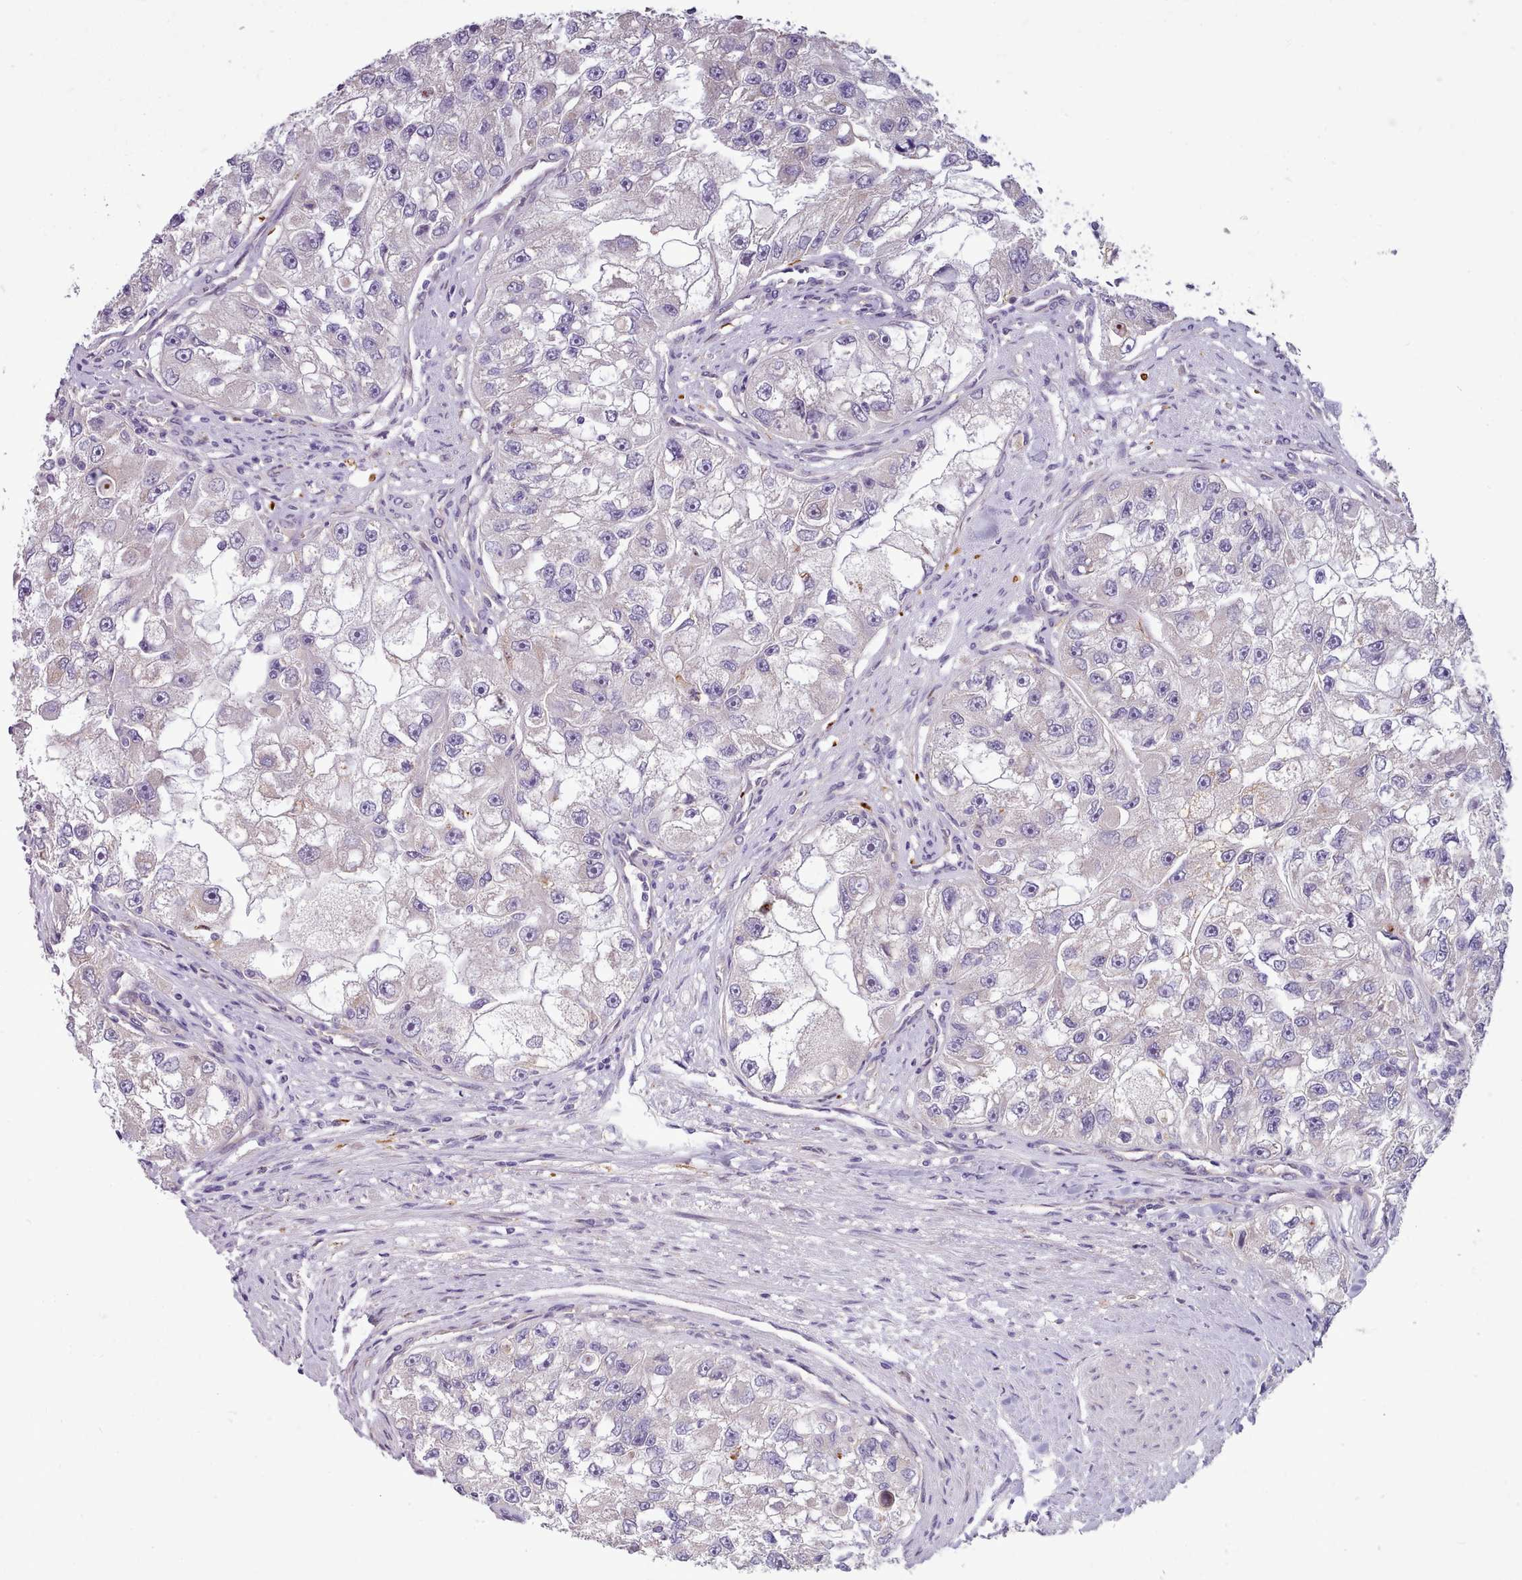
{"staining": {"intensity": "negative", "quantity": "none", "location": "none"}, "tissue": "renal cancer", "cell_type": "Tumor cells", "image_type": "cancer", "snomed": [{"axis": "morphology", "description": "Adenocarcinoma, NOS"}, {"axis": "topography", "description": "Kidney"}], "caption": "Immunohistochemical staining of renal adenocarcinoma reveals no significant expression in tumor cells. (Brightfield microscopy of DAB immunohistochemistry (IHC) at high magnification).", "gene": "DPF1", "patient": {"sex": "male", "age": 63}}